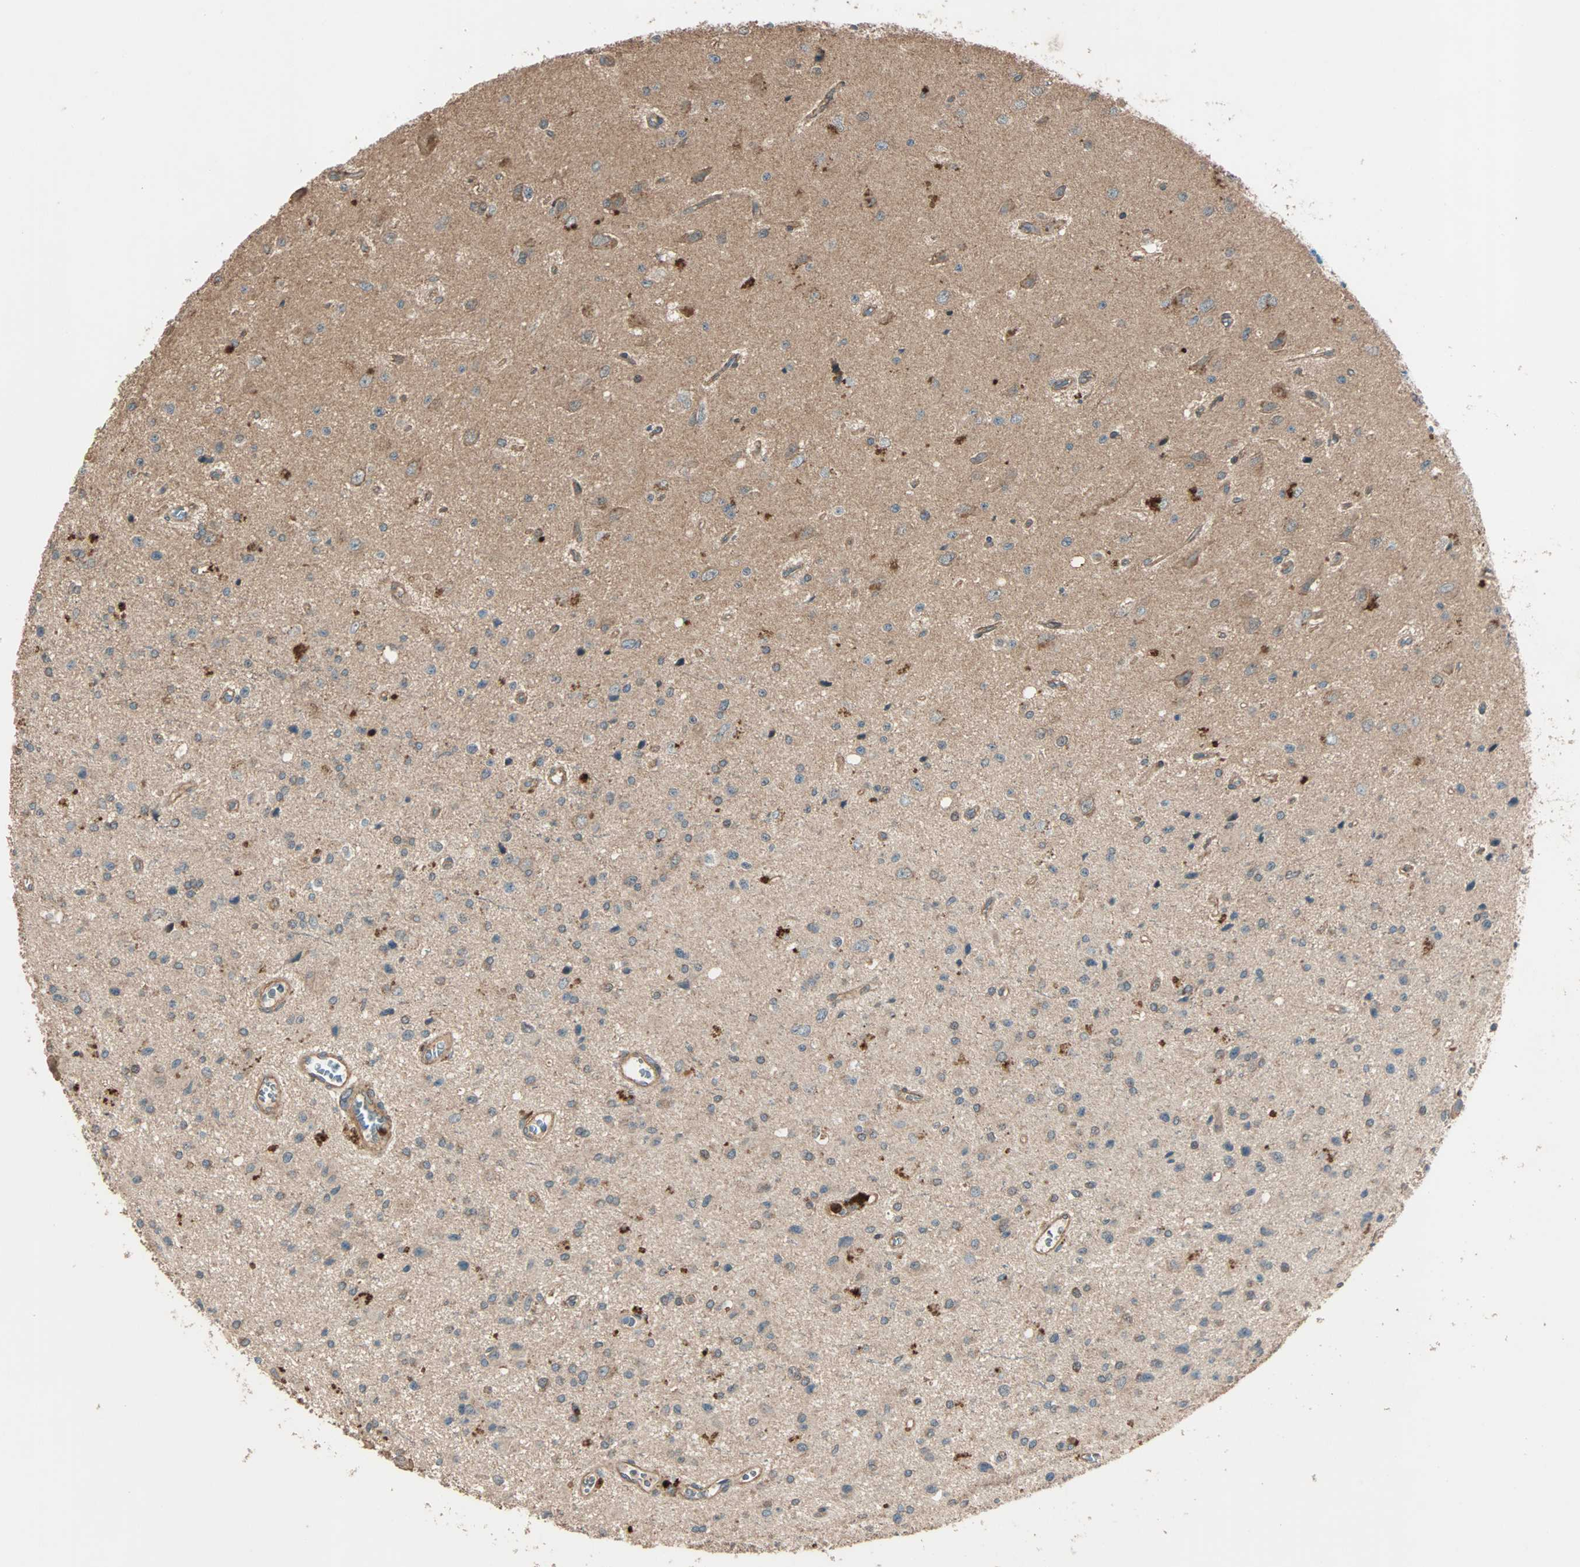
{"staining": {"intensity": "moderate", "quantity": ">75%", "location": "cytoplasmic/membranous"}, "tissue": "glioma", "cell_type": "Tumor cells", "image_type": "cancer", "snomed": [{"axis": "morphology", "description": "Glioma, malignant, Low grade"}, {"axis": "topography", "description": "Brain"}], "caption": "A micrograph of glioma stained for a protein demonstrates moderate cytoplasmic/membranous brown staining in tumor cells.", "gene": "GCK", "patient": {"sex": "male", "age": 58}}